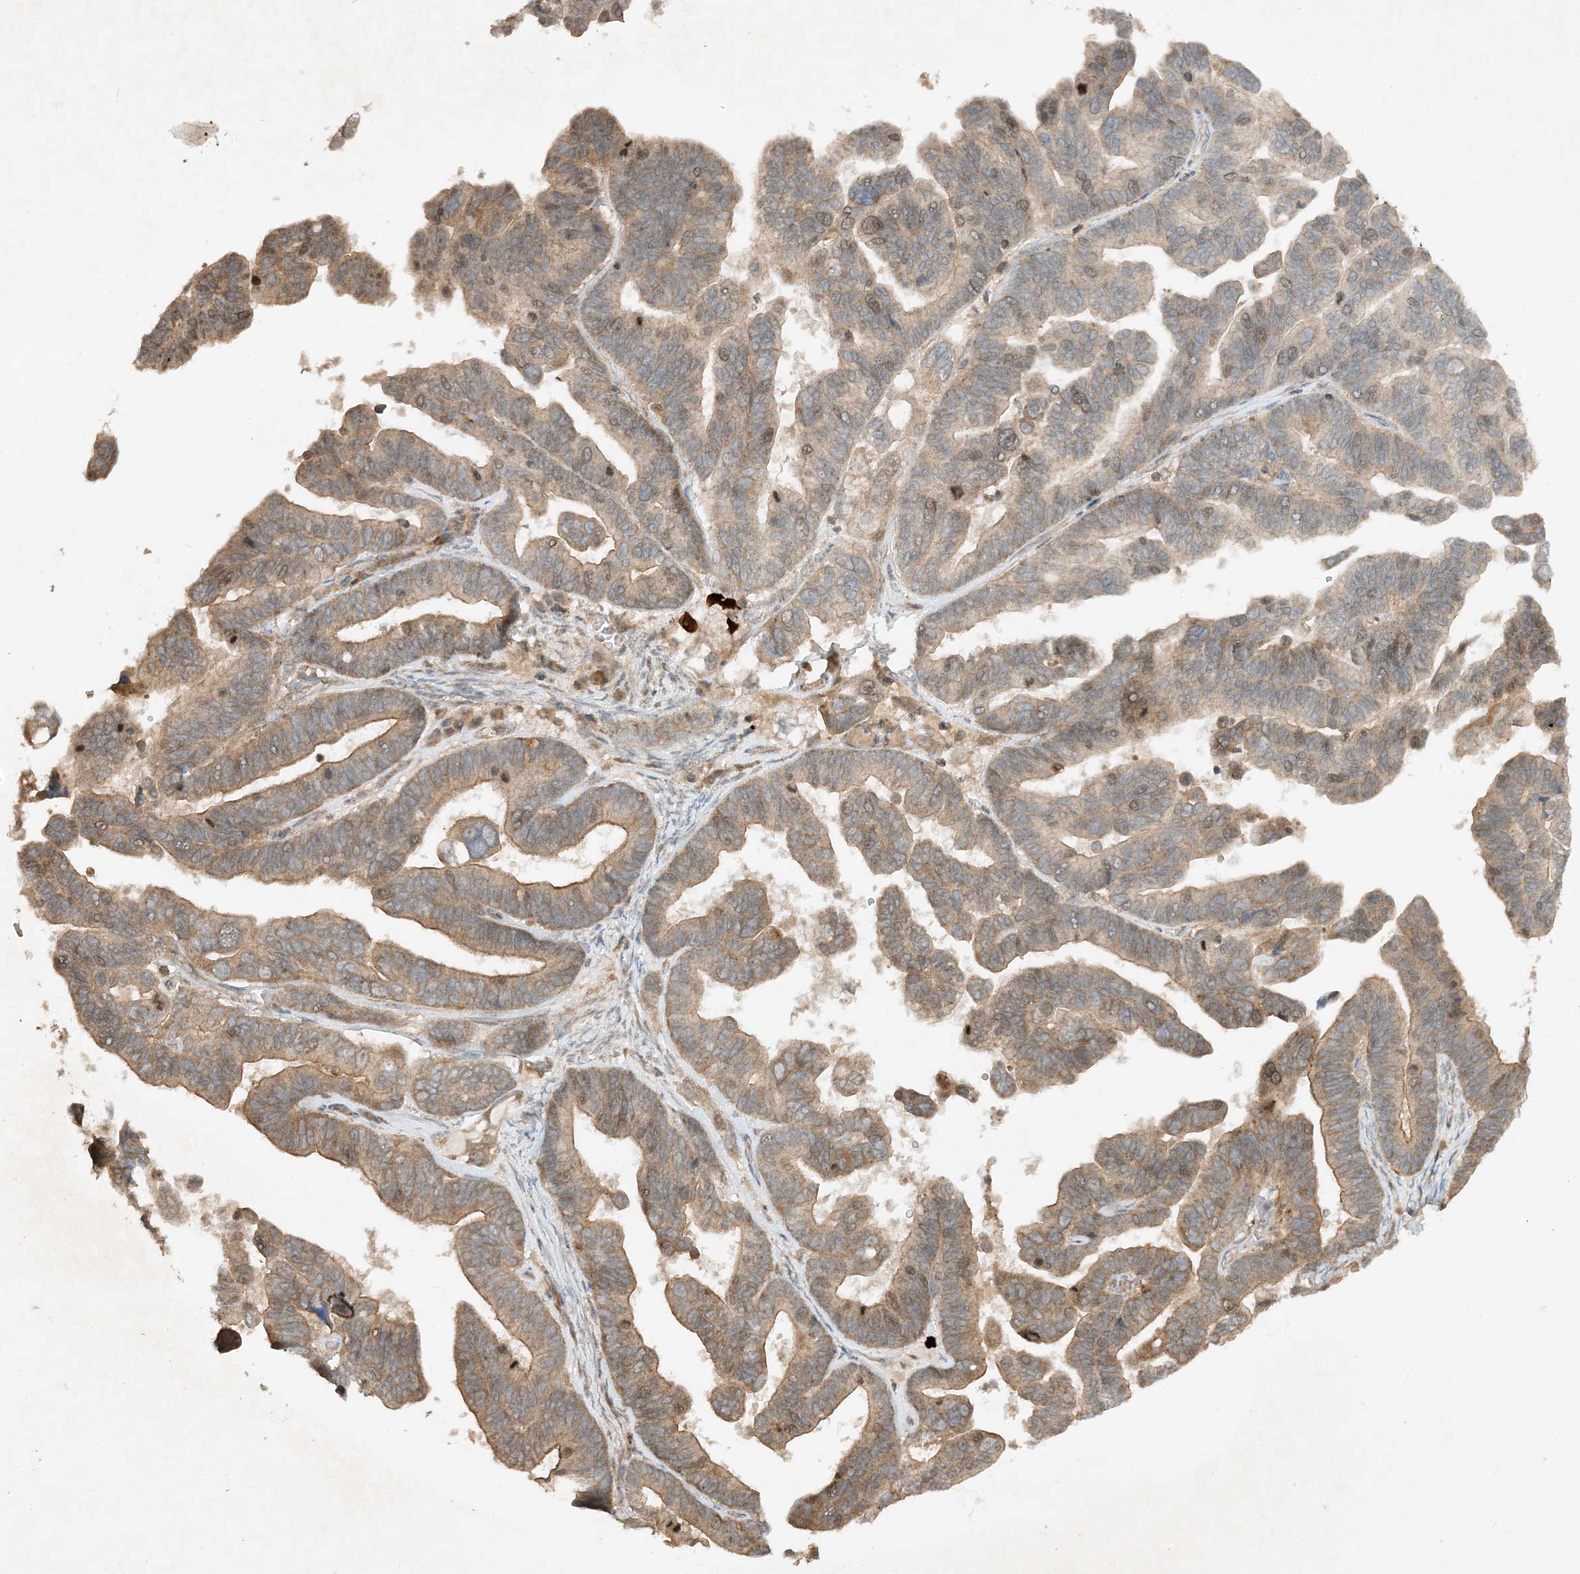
{"staining": {"intensity": "moderate", "quantity": ">75%", "location": "cytoplasmic/membranous"}, "tissue": "ovarian cancer", "cell_type": "Tumor cells", "image_type": "cancer", "snomed": [{"axis": "morphology", "description": "Cystadenocarcinoma, serous, NOS"}, {"axis": "topography", "description": "Ovary"}], "caption": "Protein expression analysis of human serous cystadenocarcinoma (ovarian) reveals moderate cytoplasmic/membranous staining in about >75% of tumor cells. (Brightfield microscopy of DAB IHC at high magnification).", "gene": "XRN1", "patient": {"sex": "female", "age": 56}}